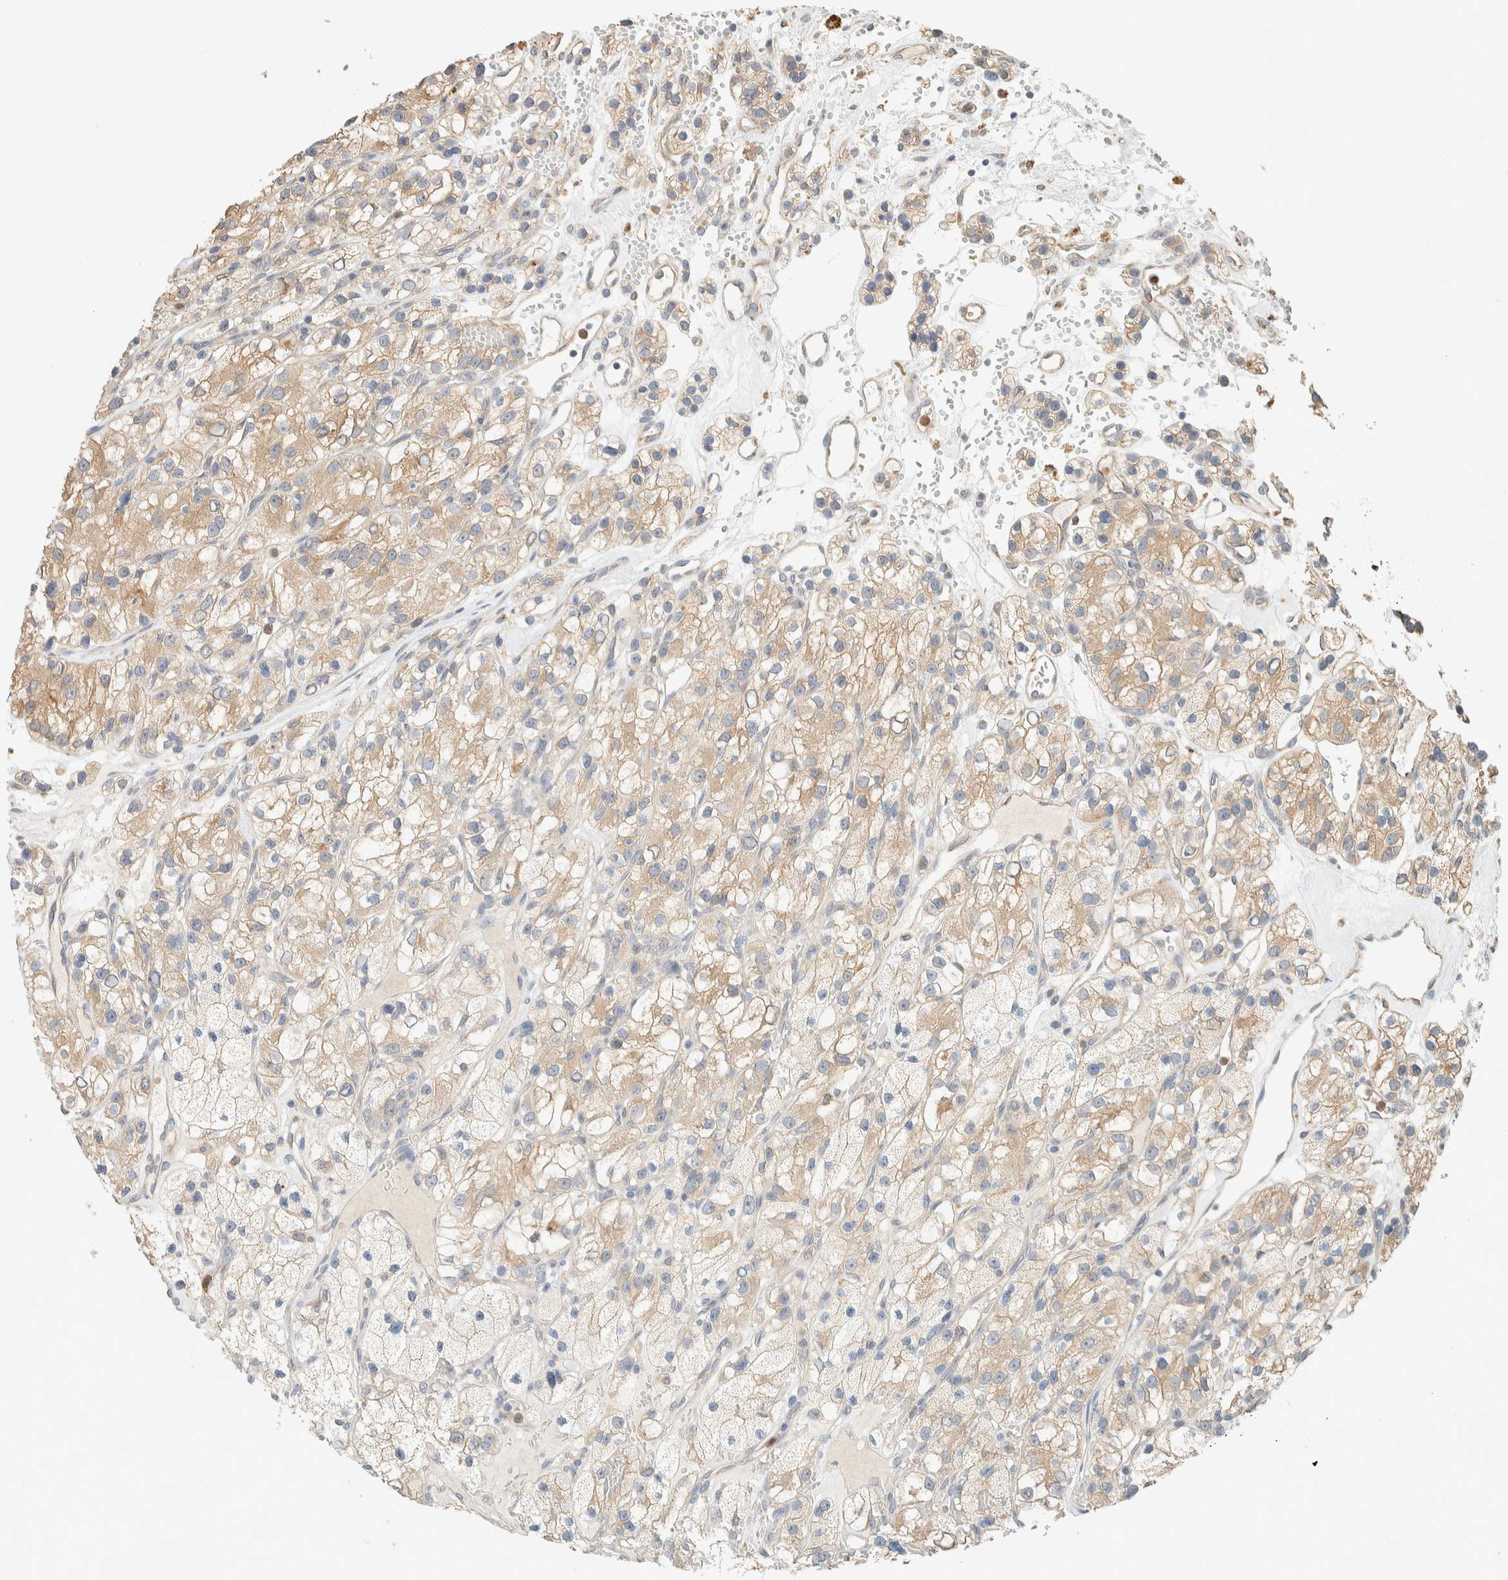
{"staining": {"intensity": "weak", "quantity": ">75%", "location": "cytoplasmic/membranous"}, "tissue": "renal cancer", "cell_type": "Tumor cells", "image_type": "cancer", "snomed": [{"axis": "morphology", "description": "Adenocarcinoma, NOS"}, {"axis": "topography", "description": "Kidney"}], "caption": "A brown stain shows weak cytoplasmic/membranous expression of a protein in human renal adenocarcinoma tumor cells. (DAB IHC with brightfield microscopy, high magnification).", "gene": "TTC3", "patient": {"sex": "female", "age": 57}}